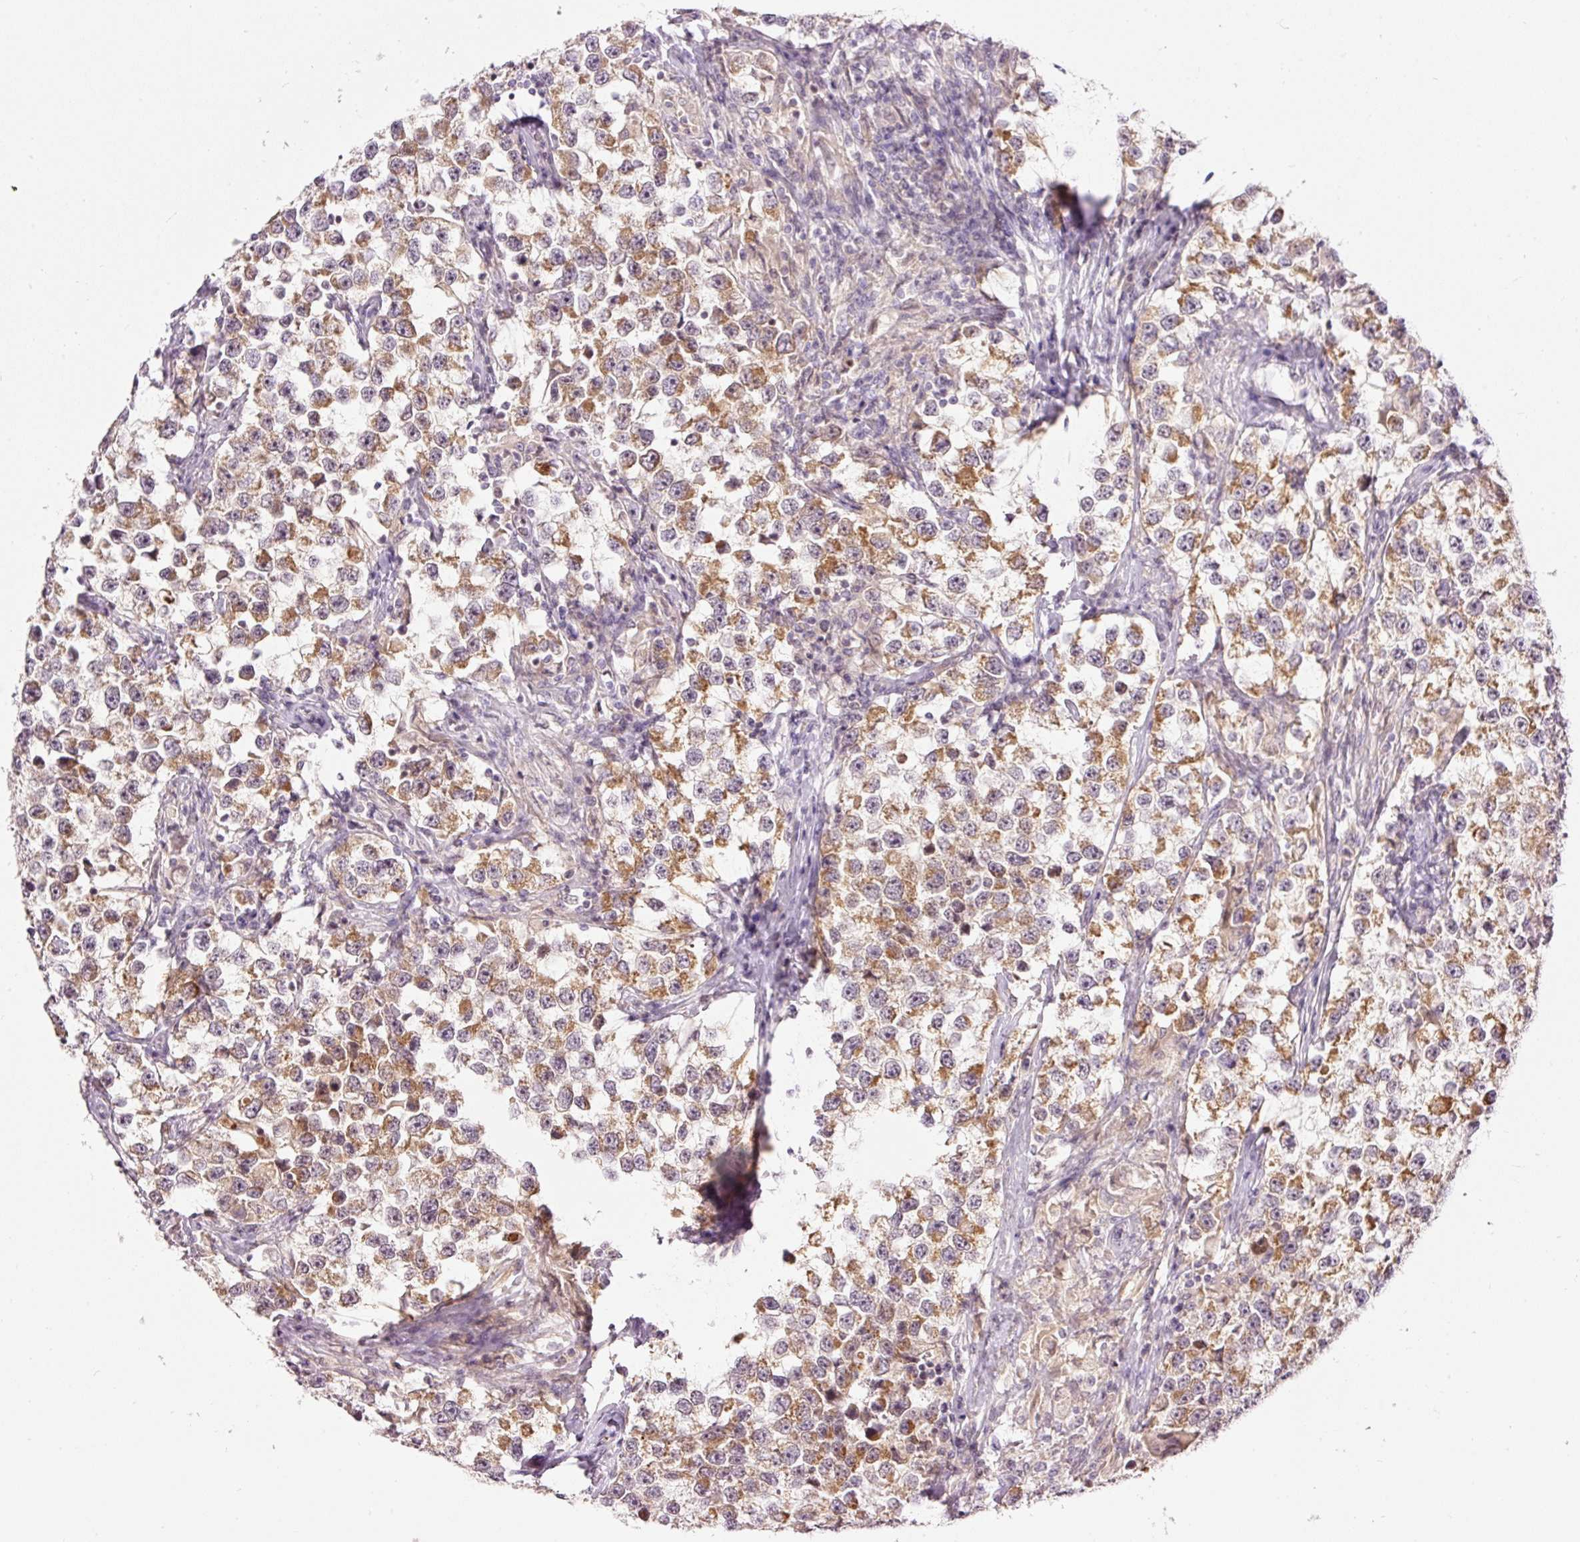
{"staining": {"intensity": "moderate", "quantity": ">75%", "location": "cytoplasmic/membranous"}, "tissue": "testis cancer", "cell_type": "Tumor cells", "image_type": "cancer", "snomed": [{"axis": "morphology", "description": "Seminoma, NOS"}, {"axis": "topography", "description": "Testis"}], "caption": "Immunohistochemical staining of human seminoma (testis) exhibits medium levels of moderate cytoplasmic/membranous positivity in approximately >75% of tumor cells.", "gene": "ABHD11", "patient": {"sex": "male", "age": 46}}